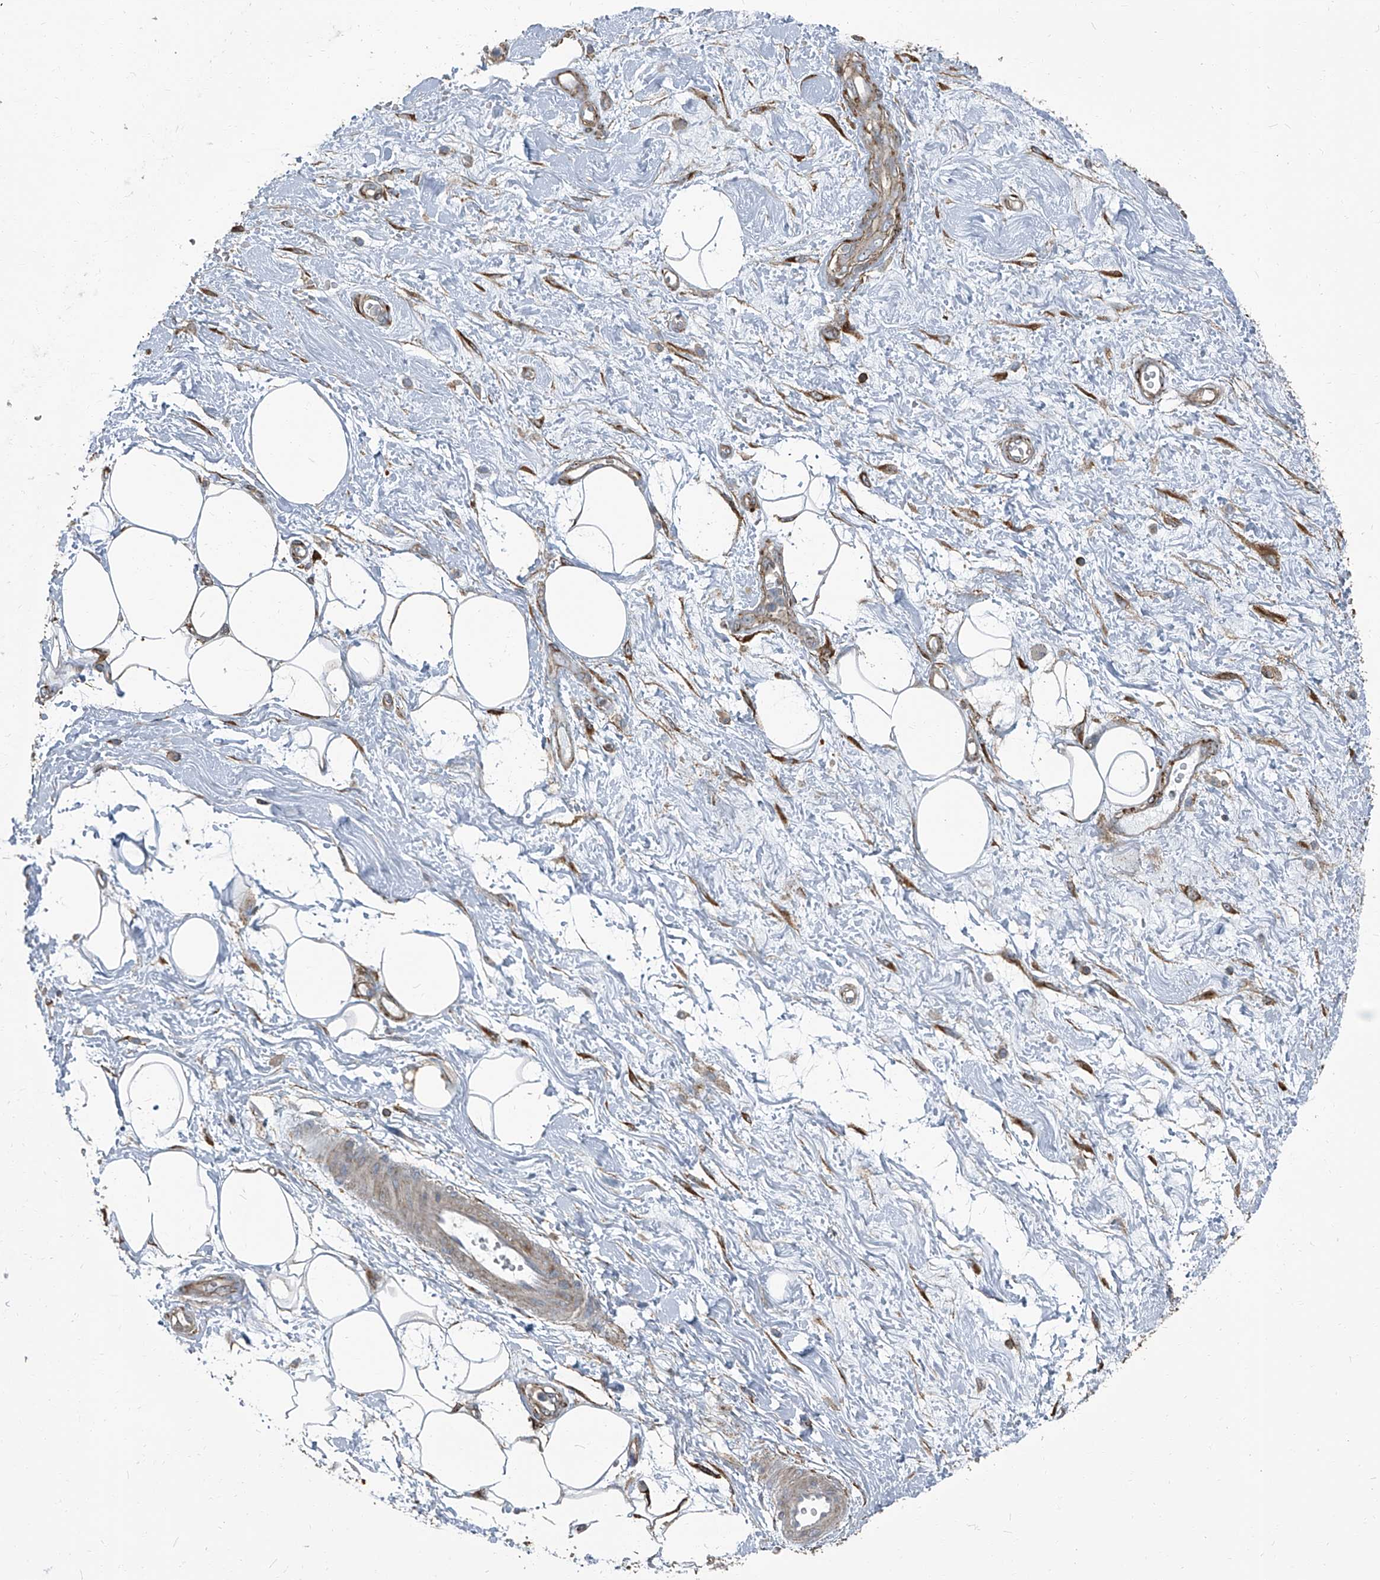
{"staining": {"intensity": "moderate", "quantity": ">75%", "location": "cytoplasmic/membranous"}, "tissue": "adipose tissue", "cell_type": "Adipocytes", "image_type": "normal", "snomed": [{"axis": "morphology", "description": "Normal tissue, NOS"}, {"axis": "morphology", "description": "Adenocarcinoma, NOS"}, {"axis": "topography", "description": "Pancreas"}, {"axis": "topography", "description": "Peripheral nerve tissue"}], "caption": "Immunohistochemistry (IHC) (DAB) staining of normal human adipose tissue exhibits moderate cytoplasmic/membranous protein staining in approximately >75% of adipocytes.", "gene": "SEPTIN7", "patient": {"sex": "male", "age": 59}}